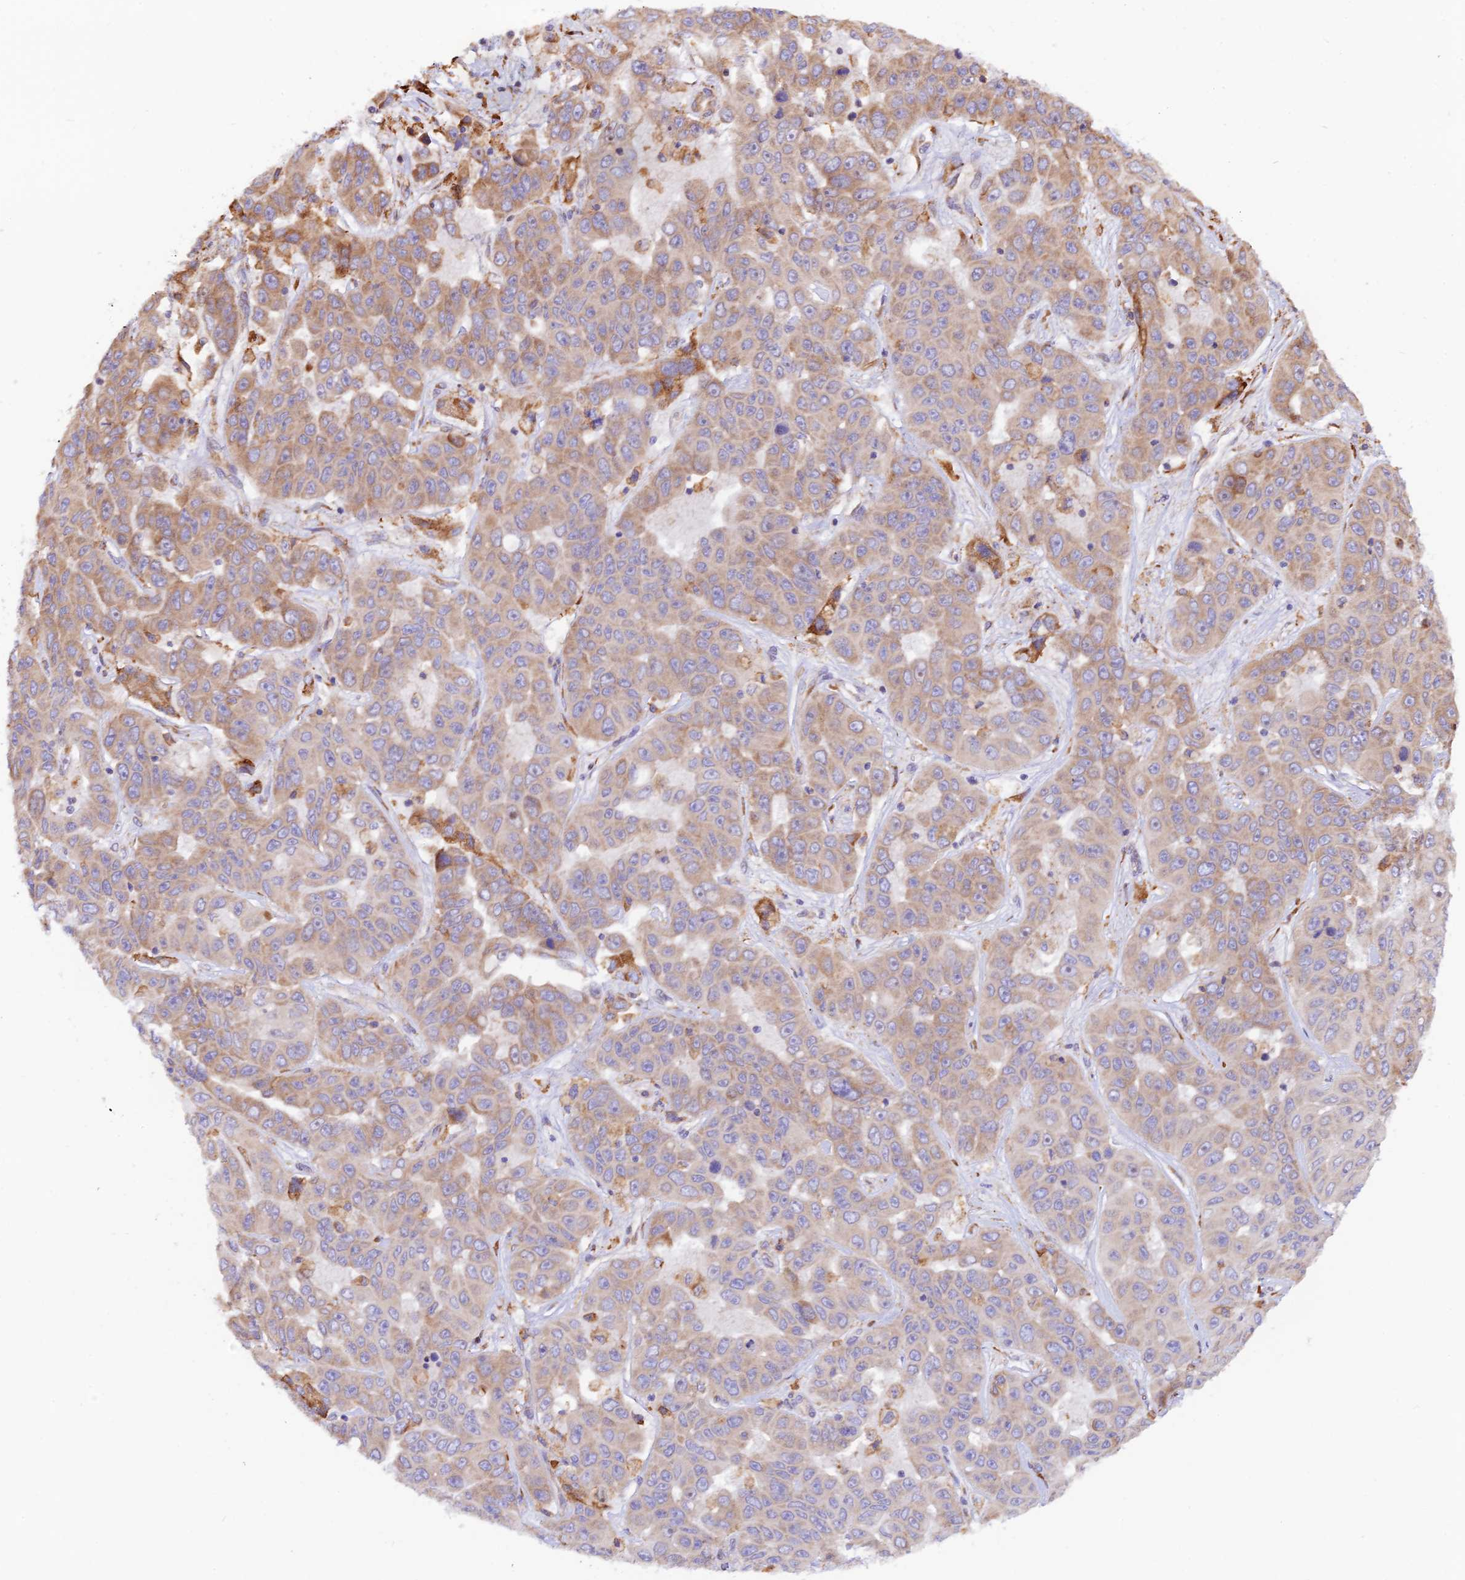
{"staining": {"intensity": "moderate", "quantity": "25%-75%", "location": "cytoplasmic/membranous"}, "tissue": "liver cancer", "cell_type": "Tumor cells", "image_type": "cancer", "snomed": [{"axis": "morphology", "description": "Cholangiocarcinoma"}, {"axis": "topography", "description": "Liver"}], "caption": "Immunohistochemical staining of liver cancer (cholangiocarcinoma) exhibits medium levels of moderate cytoplasmic/membranous protein staining in about 25%-75% of tumor cells.", "gene": "RPL5", "patient": {"sex": "female", "age": 52}}